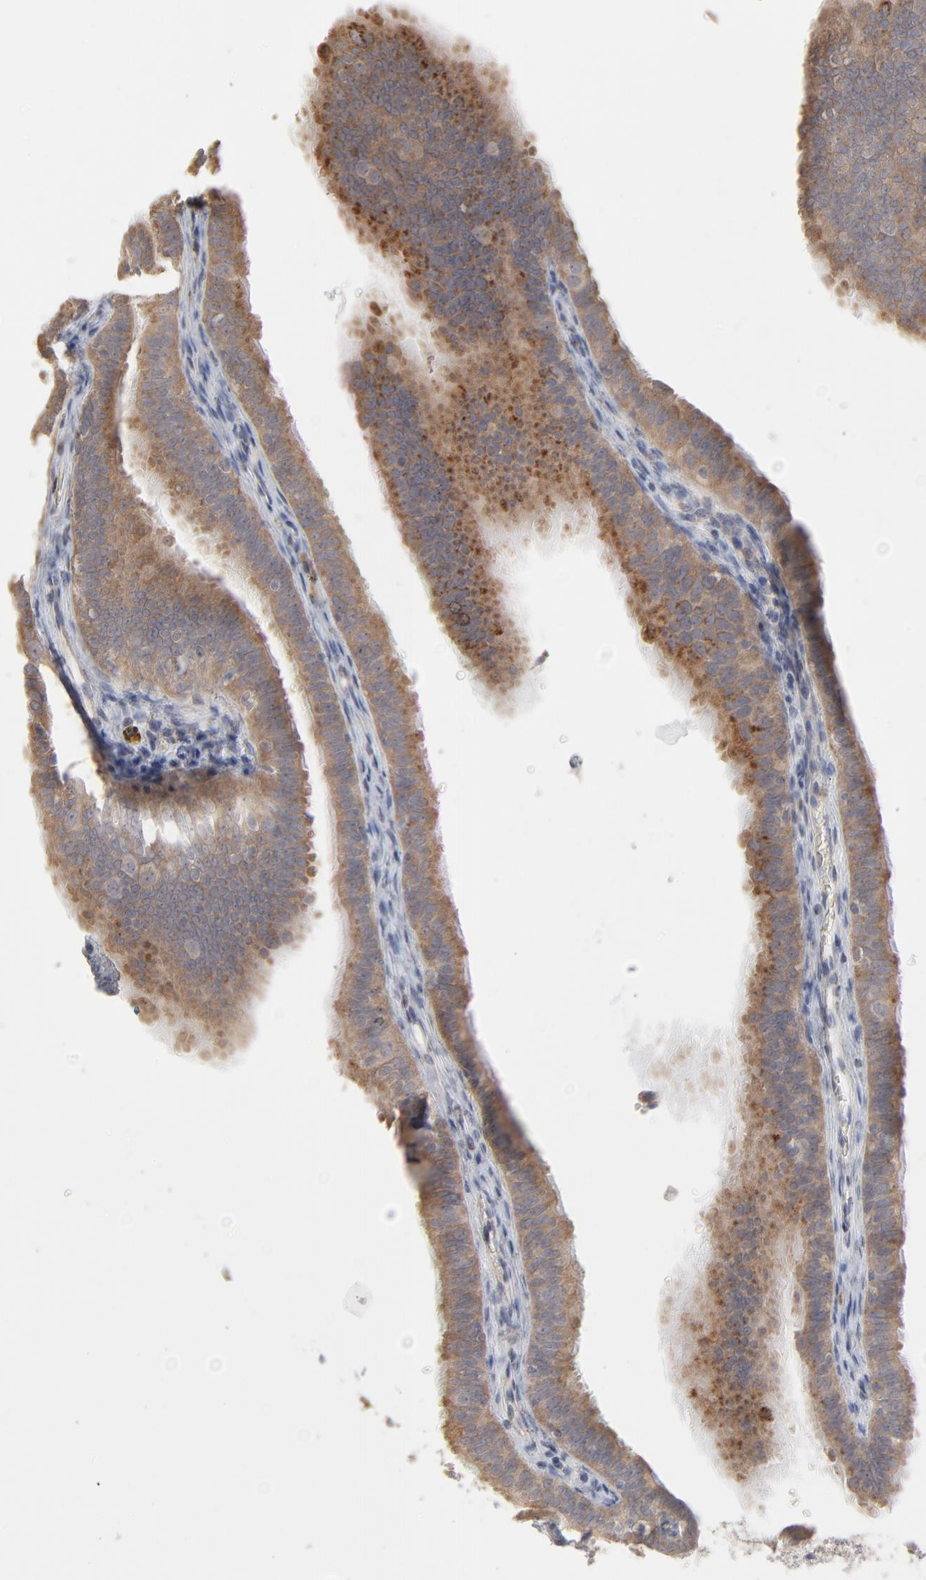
{"staining": {"intensity": "moderate", "quantity": ">75%", "location": "cytoplasmic/membranous"}, "tissue": "fallopian tube", "cell_type": "Glandular cells", "image_type": "normal", "snomed": [{"axis": "morphology", "description": "Normal tissue, NOS"}, {"axis": "morphology", "description": "Dermoid, NOS"}, {"axis": "topography", "description": "Fallopian tube"}], "caption": "Protein staining demonstrates moderate cytoplasmic/membranous staining in about >75% of glandular cells in unremarkable fallopian tube.", "gene": "POMT2", "patient": {"sex": "female", "age": 33}}